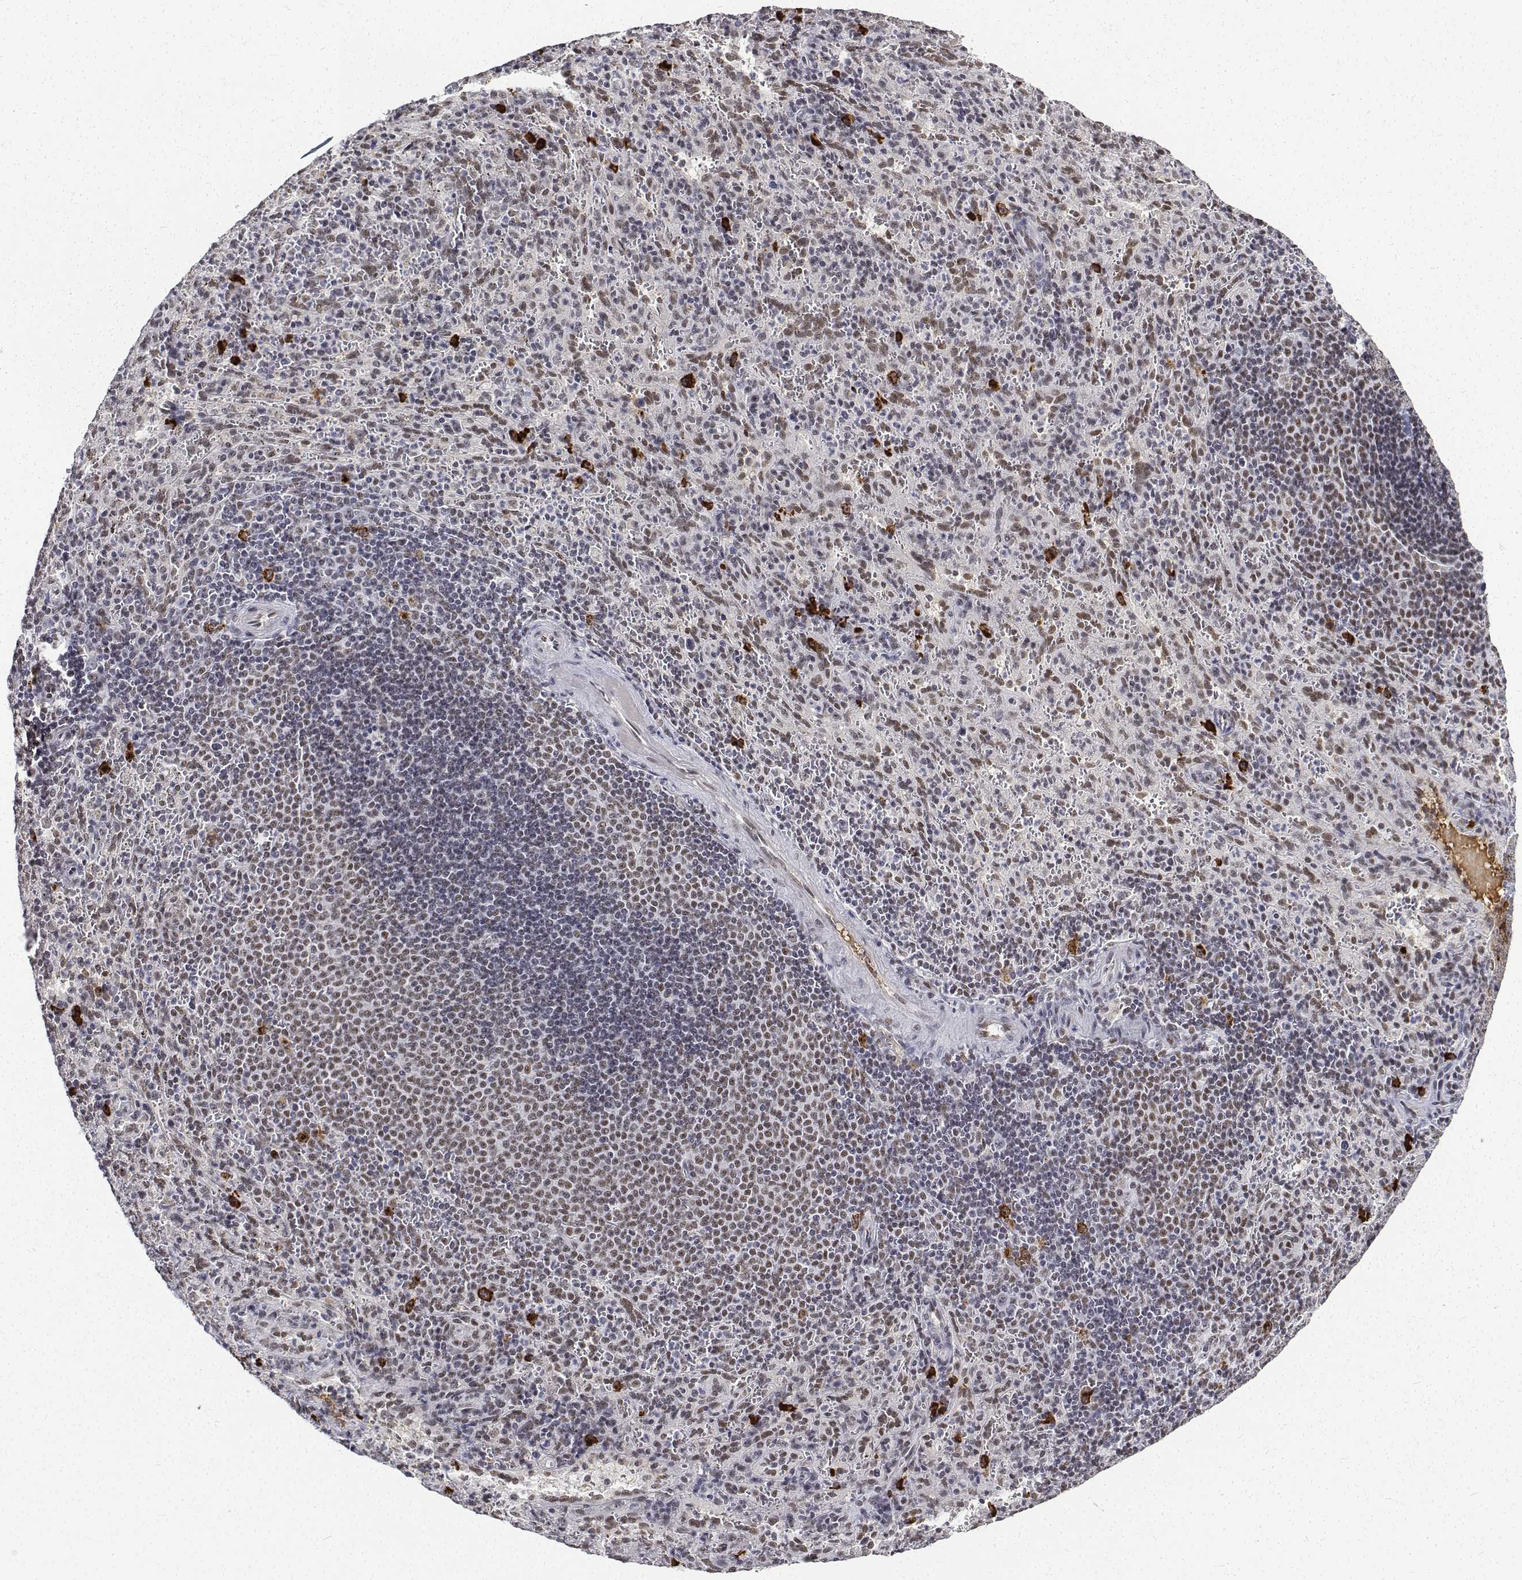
{"staining": {"intensity": "weak", "quantity": "25%-75%", "location": "nuclear"}, "tissue": "spleen", "cell_type": "Cells in red pulp", "image_type": "normal", "snomed": [{"axis": "morphology", "description": "Normal tissue, NOS"}, {"axis": "topography", "description": "Spleen"}], "caption": "Immunohistochemistry (IHC) photomicrograph of unremarkable spleen stained for a protein (brown), which displays low levels of weak nuclear expression in about 25%-75% of cells in red pulp.", "gene": "ATRX", "patient": {"sex": "male", "age": 57}}